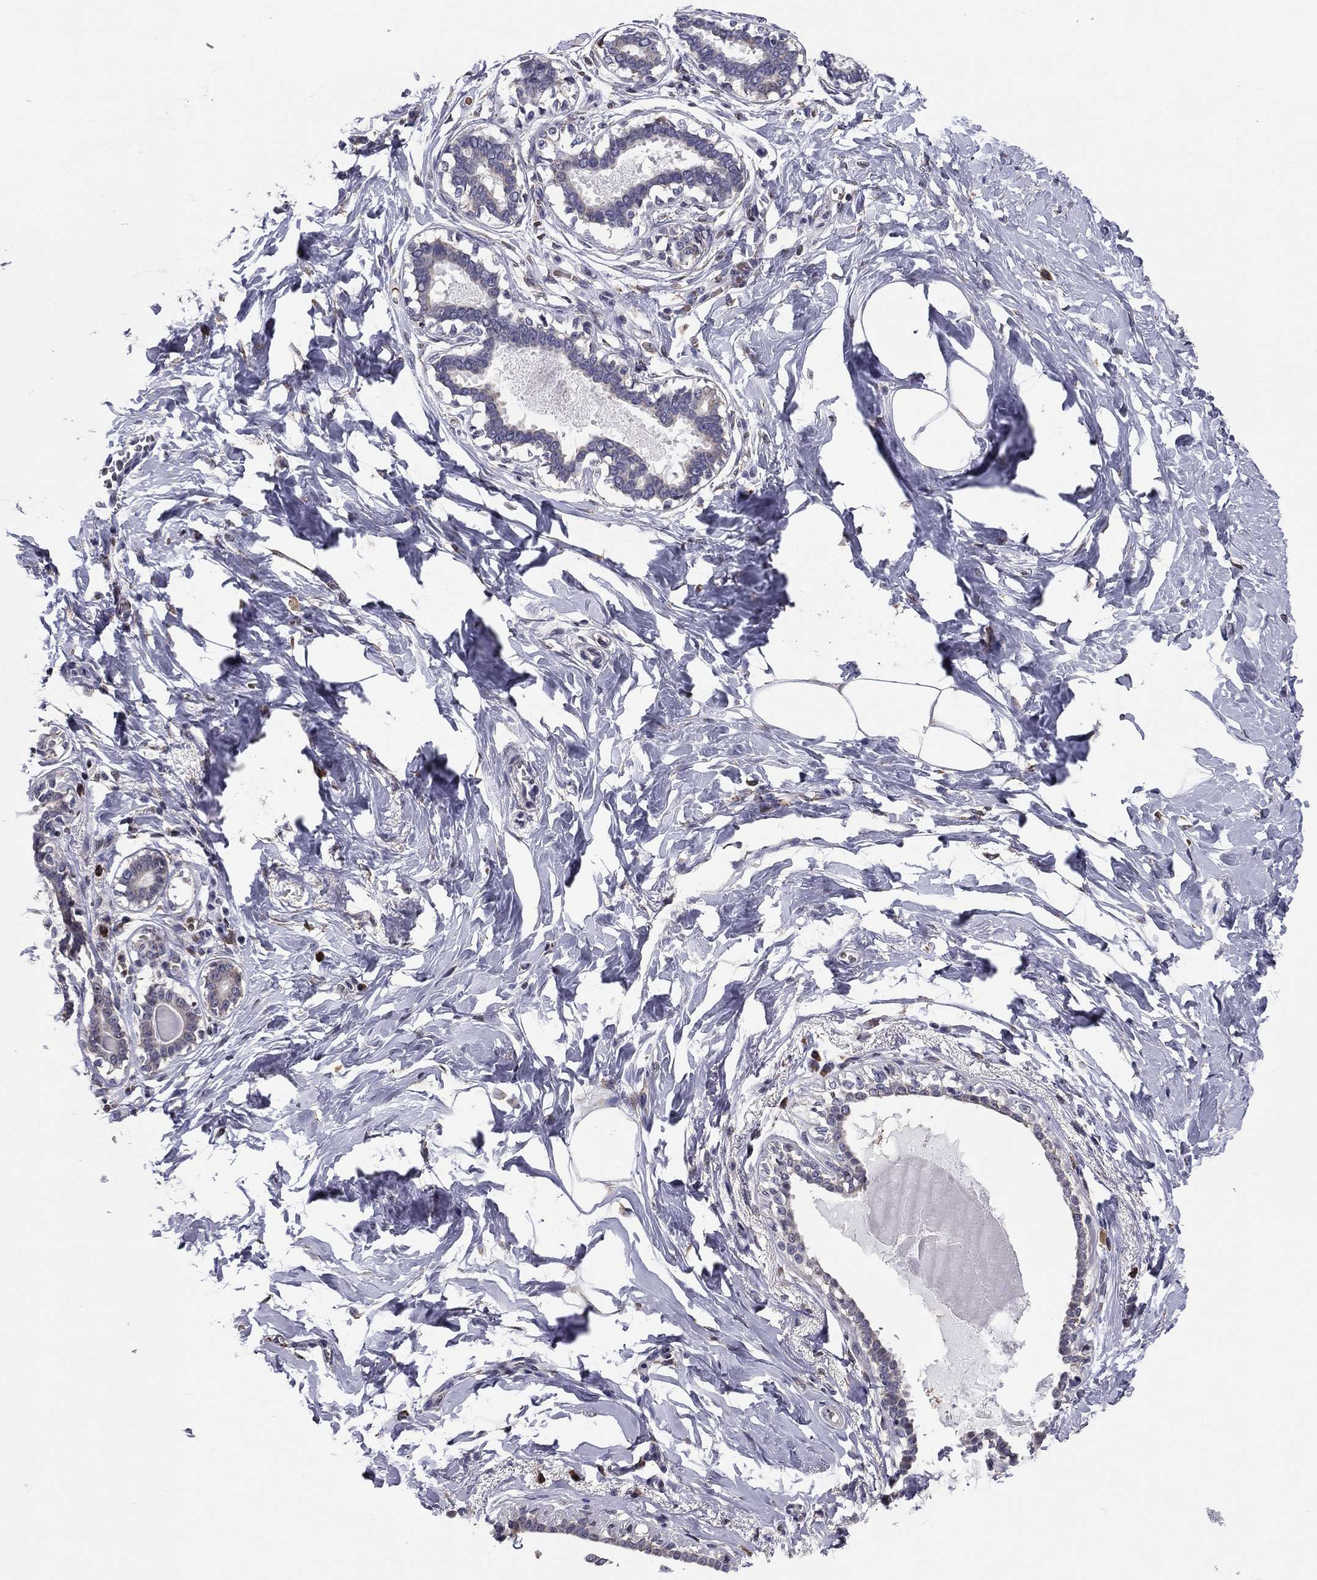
{"staining": {"intensity": "negative", "quantity": "none", "location": "none"}, "tissue": "breast", "cell_type": "Adipocytes", "image_type": "normal", "snomed": [{"axis": "morphology", "description": "Normal tissue, NOS"}, {"axis": "morphology", "description": "Lobular carcinoma, in situ"}, {"axis": "topography", "description": "Breast"}], "caption": "Histopathology image shows no significant protein staining in adipocytes of normal breast.", "gene": "HSPB2", "patient": {"sex": "female", "age": 35}}